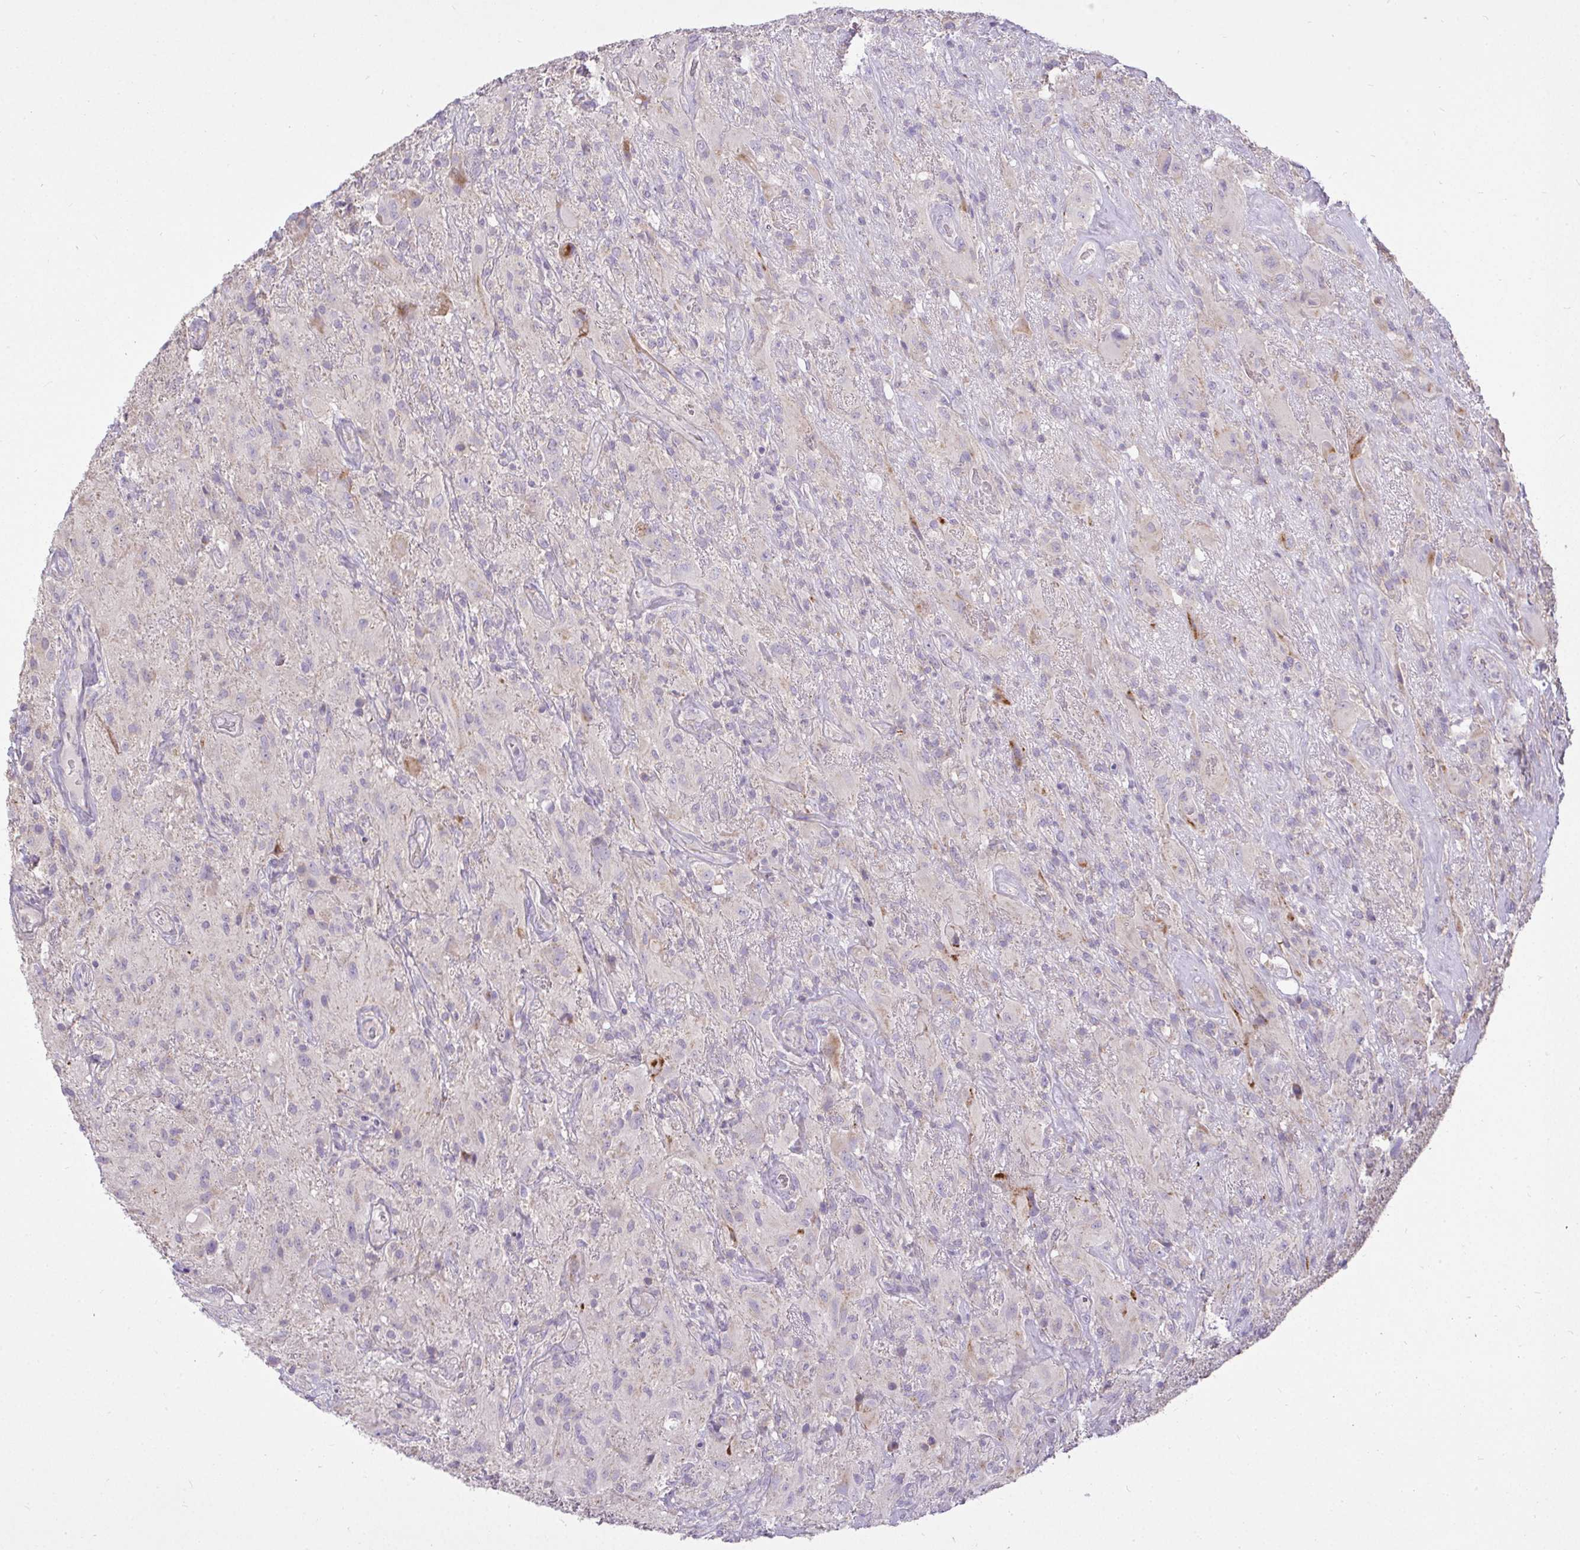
{"staining": {"intensity": "negative", "quantity": "none", "location": "none"}, "tissue": "glioma", "cell_type": "Tumor cells", "image_type": "cancer", "snomed": [{"axis": "morphology", "description": "Glioma, malignant, High grade"}, {"axis": "topography", "description": "Brain"}], "caption": "This is an immunohistochemistry (IHC) micrograph of malignant glioma (high-grade). There is no expression in tumor cells.", "gene": "STRIP1", "patient": {"sex": "male", "age": 46}}